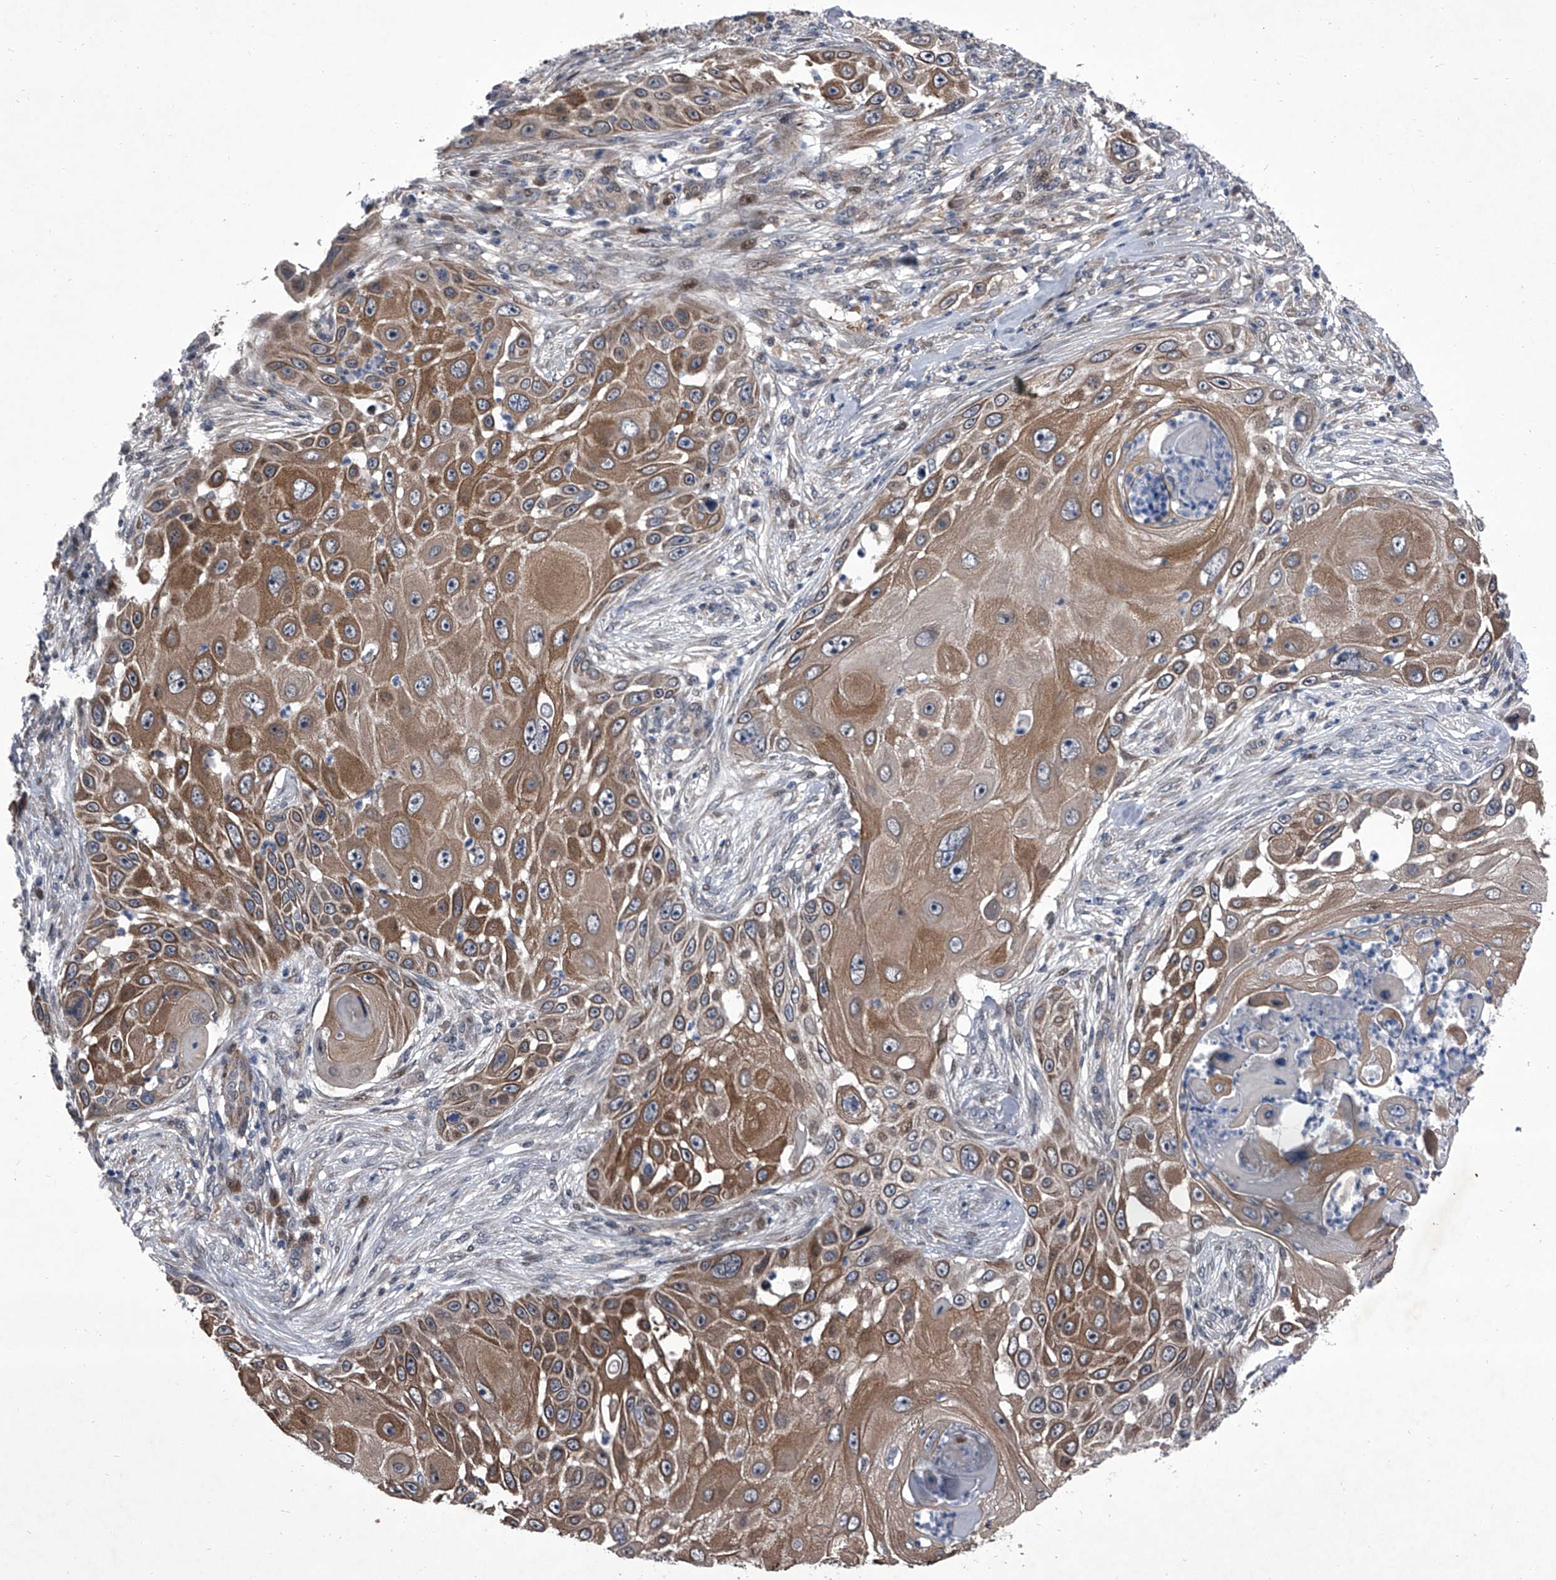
{"staining": {"intensity": "moderate", "quantity": ">75%", "location": "cytoplasmic/membranous"}, "tissue": "skin cancer", "cell_type": "Tumor cells", "image_type": "cancer", "snomed": [{"axis": "morphology", "description": "Squamous cell carcinoma, NOS"}, {"axis": "topography", "description": "Skin"}], "caption": "Skin cancer (squamous cell carcinoma) was stained to show a protein in brown. There is medium levels of moderate cytoplasmic/membranous staining in about >75% of tumor cells.", "gene": "ELK4", "patient": {"sex": "female", "age": 44}}